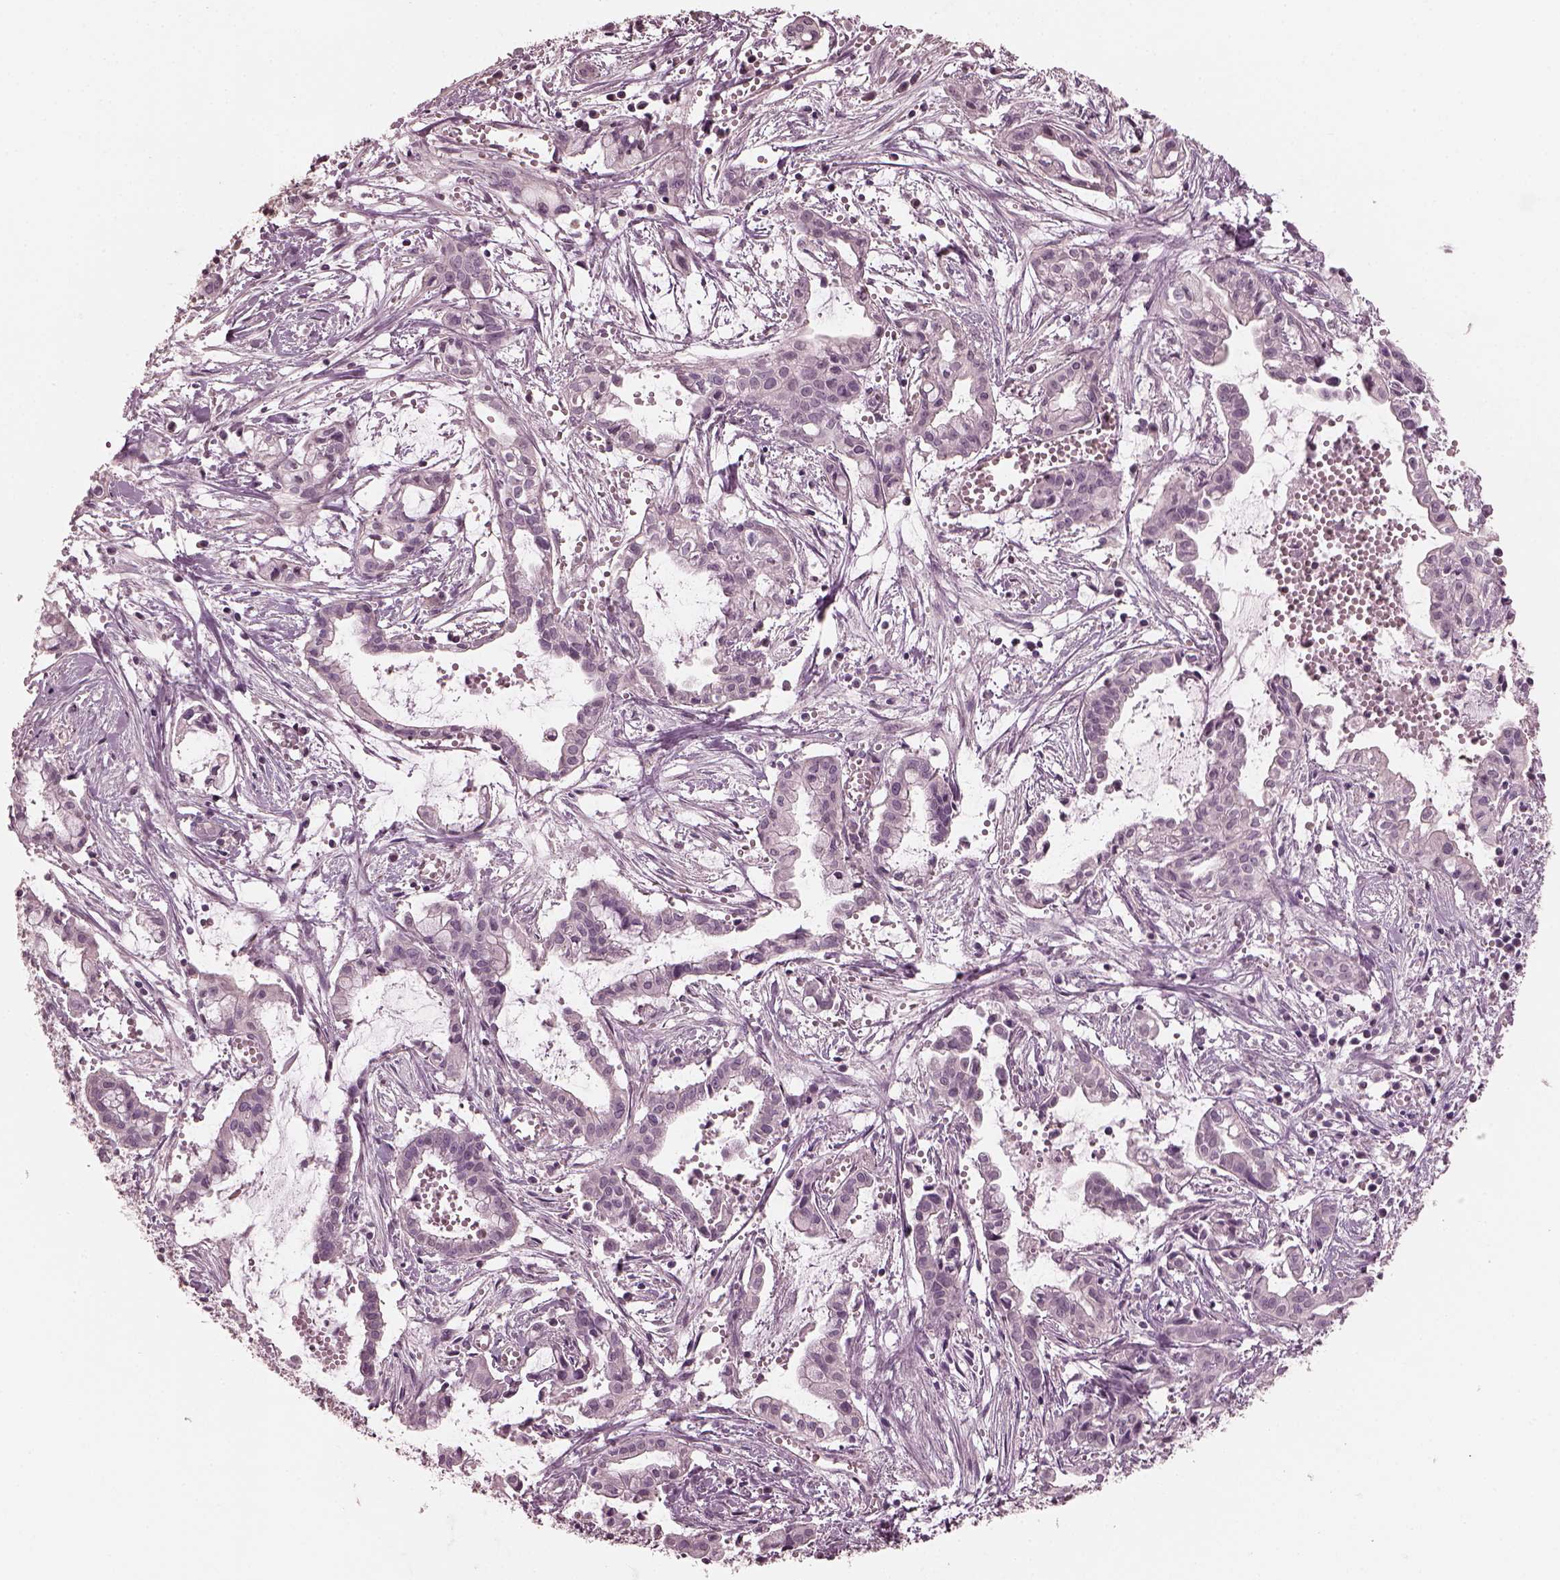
{"staining": {"intensity": "negative", "quantity": "none", "location": "none"}, "tissue": "pancreatic cancer", "cell_type": "Tumor cells", "image_type": "cancer", "snomed": [{"axis": "morphology", "description": "Adenocarcinoma, NOS"}, {"axis": "topography", "description": "Pancreas"}], "caption": "Photomicrograph shows no protein positivity in tumor cells of pancreatic adenocarcinoma tissue.", "gene": "OPTC", "patient": {"sex": "male", "age": 48}}